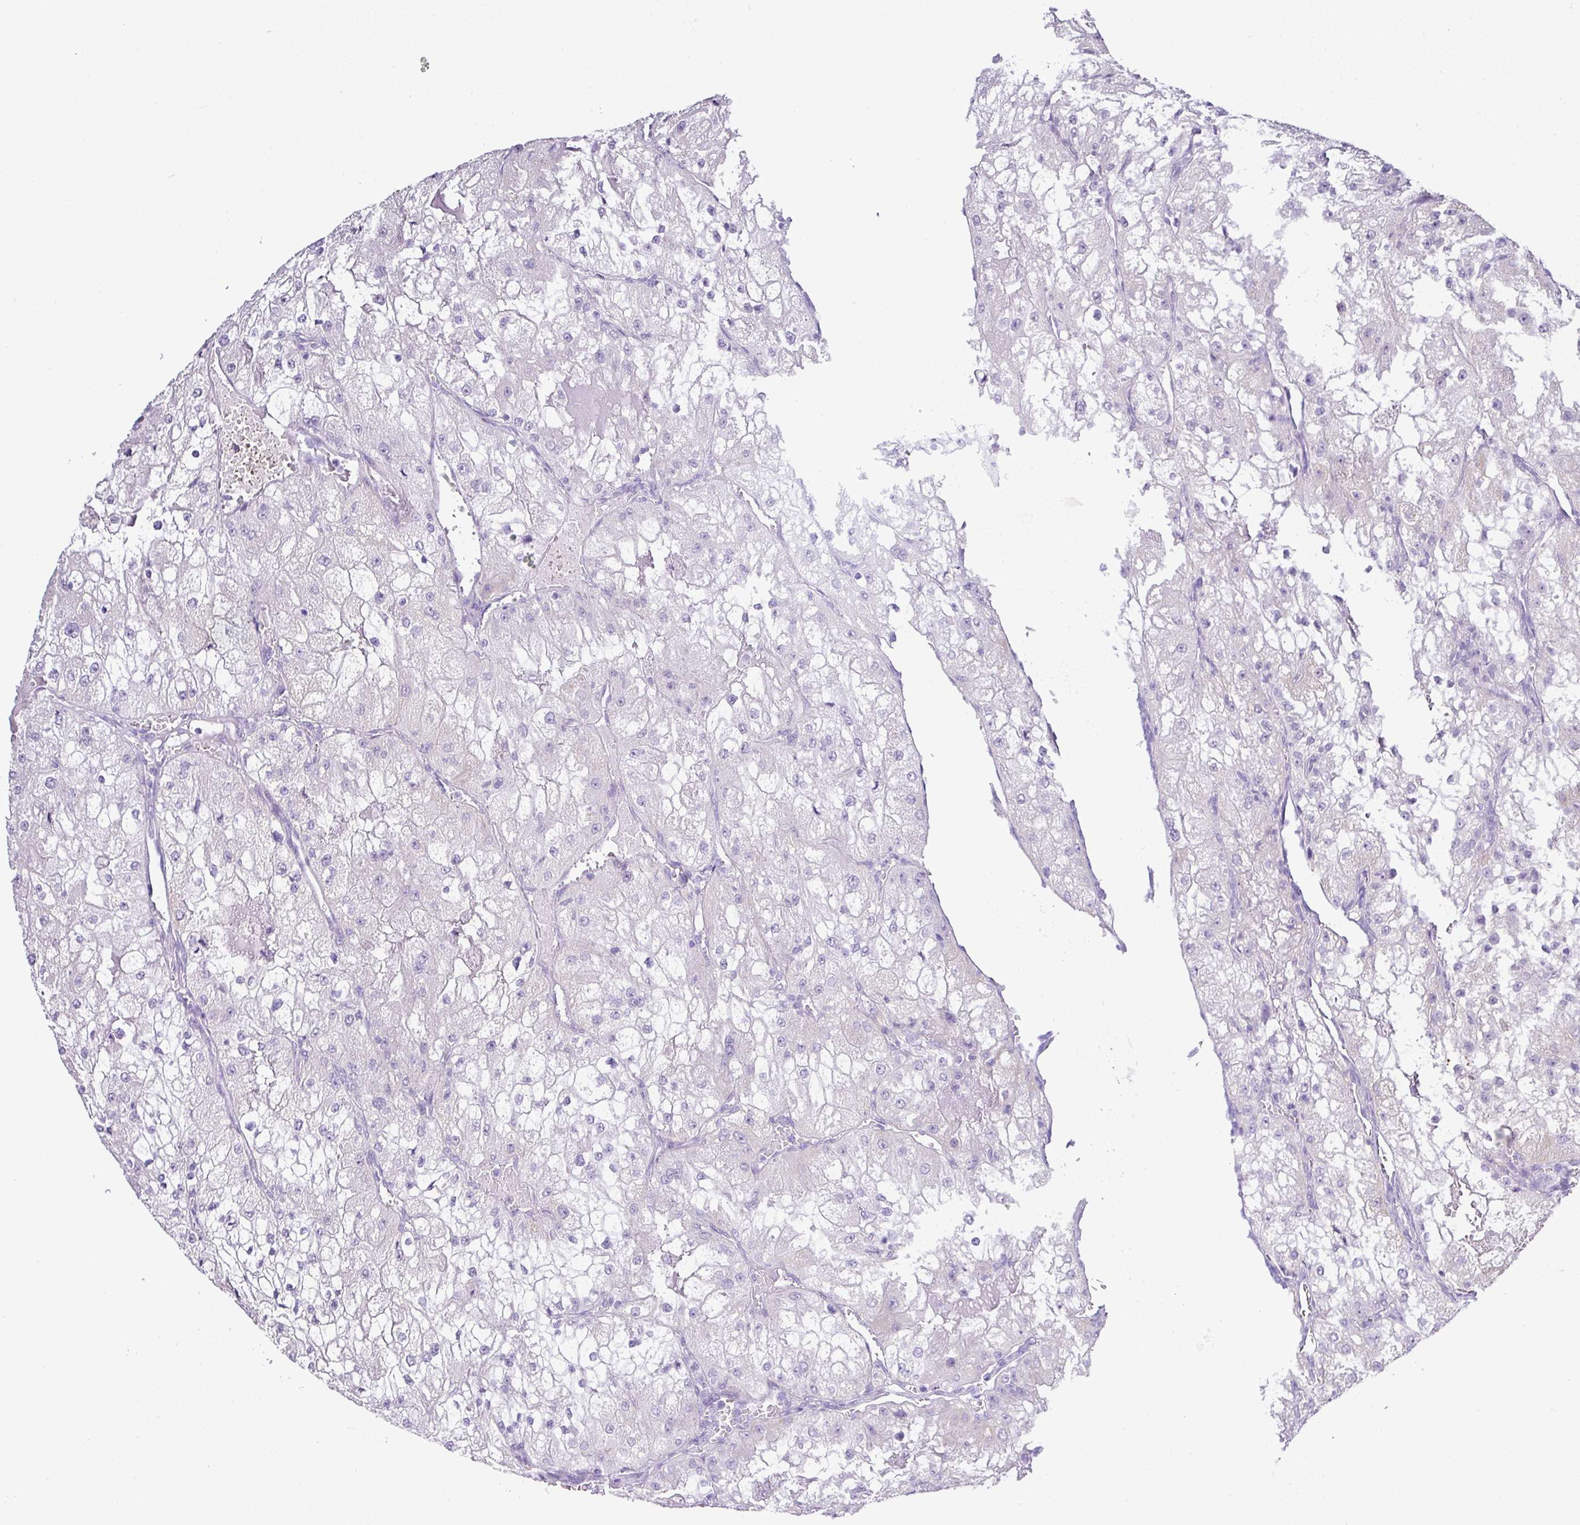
{"staining": {"intensity": "negative", "quantity": "none", "location": "none"}, "tissue": "renal cancer", "cell_type": "Tumor cells", "image_type": "cancer", "snomed": [{"axis": "morphology", "description": "Adenocarcinoma, NOS"}, {"axis": "topography", "description": "Kidney"}], "caption": "An immunohistochemistry histopathology image of adenocarcinoma (renal) is shown. There is no staining in tumor cells of adenocarcinoma (renal).", "gene": "BCL11A", "patient": {"sex": "female", "age": 74}}